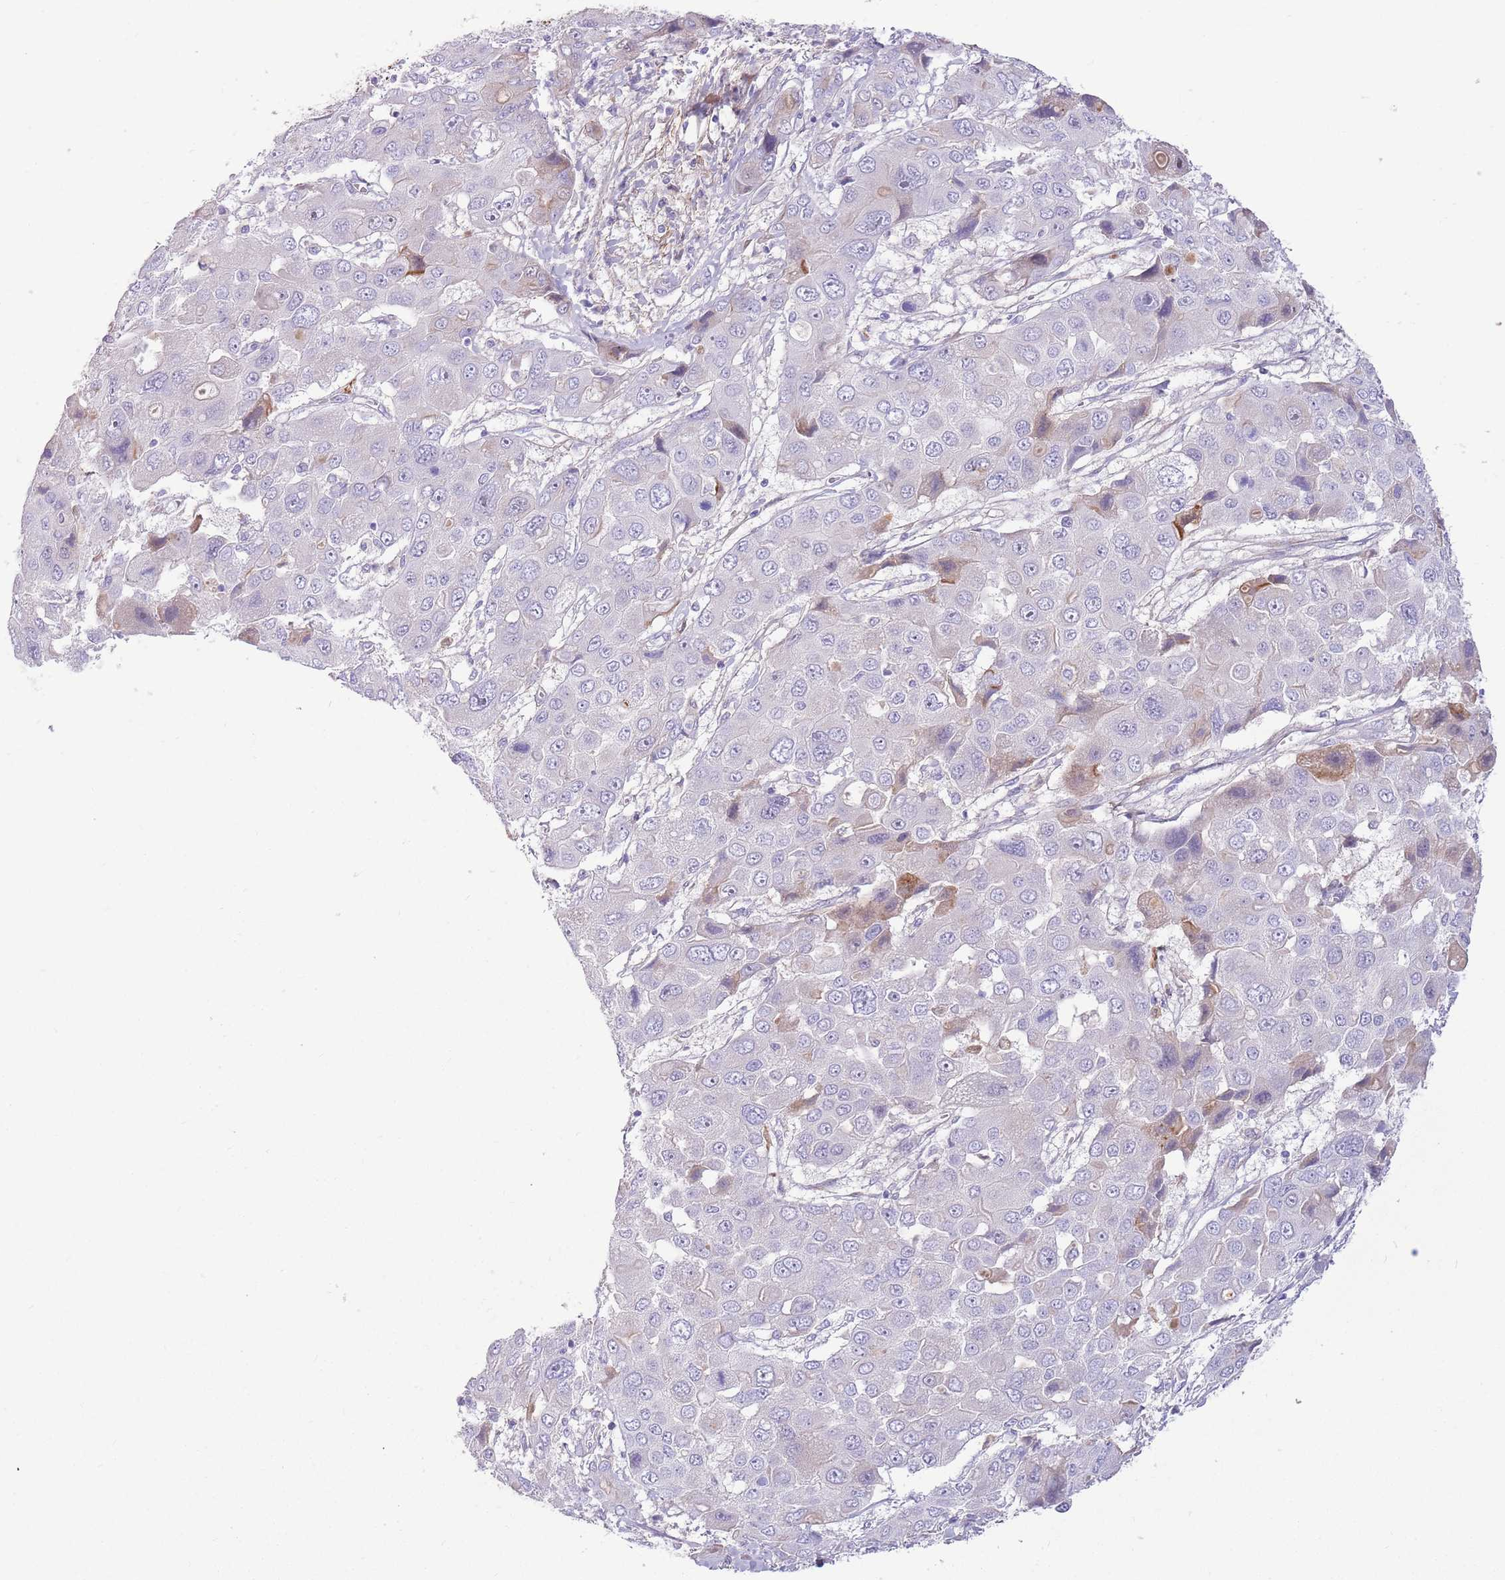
{"staining": {"intensity": "negative", "quantity": "none", "location": "none"}, "tissue": "liver cancer", "cell_type": "Tumor cells", "image_type": "cancer", "snomed": [{"axis": "morphology", "description": "Cholangiocarcinoma"}, {"axis": "topography", "description": "Liver"}], "caption": "IHC micrograph of neoplastic tissue: human liver cholangiocarcinoma stained with DAB (3,3'-diaminobenzidine) displays no significant protein staining in tumor cells.", "gene": "LEPROTL1", "patient": {"sex": "male", "age": 67}}